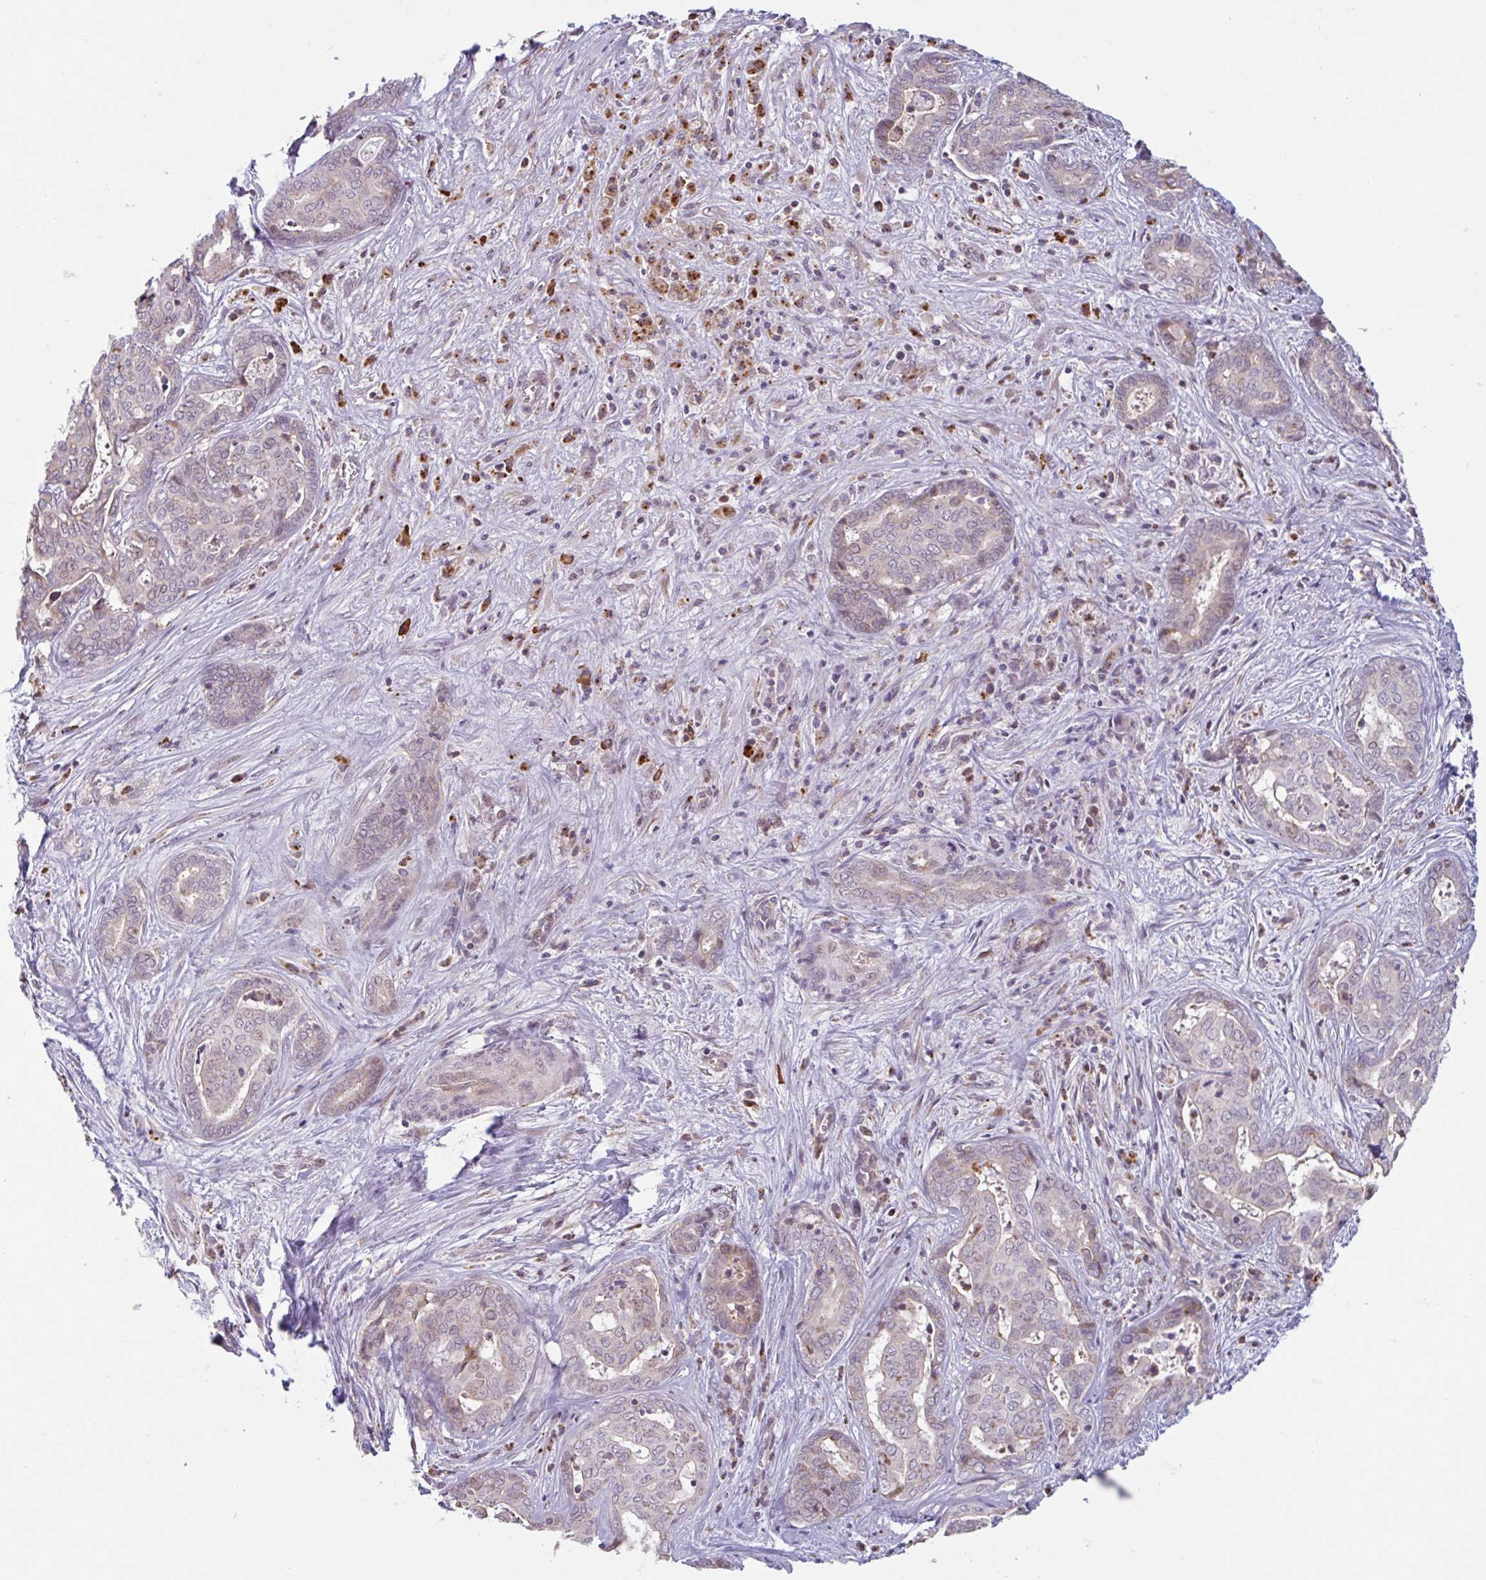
{"staining": {"intensity": "weak", "quantity": "<25%", "location": "nuclear"}, "tissue": "liver cancer", "cell_type": "Tumor cells", "image_type": "cancer", "snomed": [{"axis": "morphology", "description": "Cholangiocarcinoma"}, {"axis": "topography", "description": "Liver"}], "caption": "A histopathology image of human liver cancer is negative for staining in tumor cells. (DAB IHC with hematoxylin counter stain).", "gene": "TAF1D", "patient": {"sex": "female", "age": 64}}